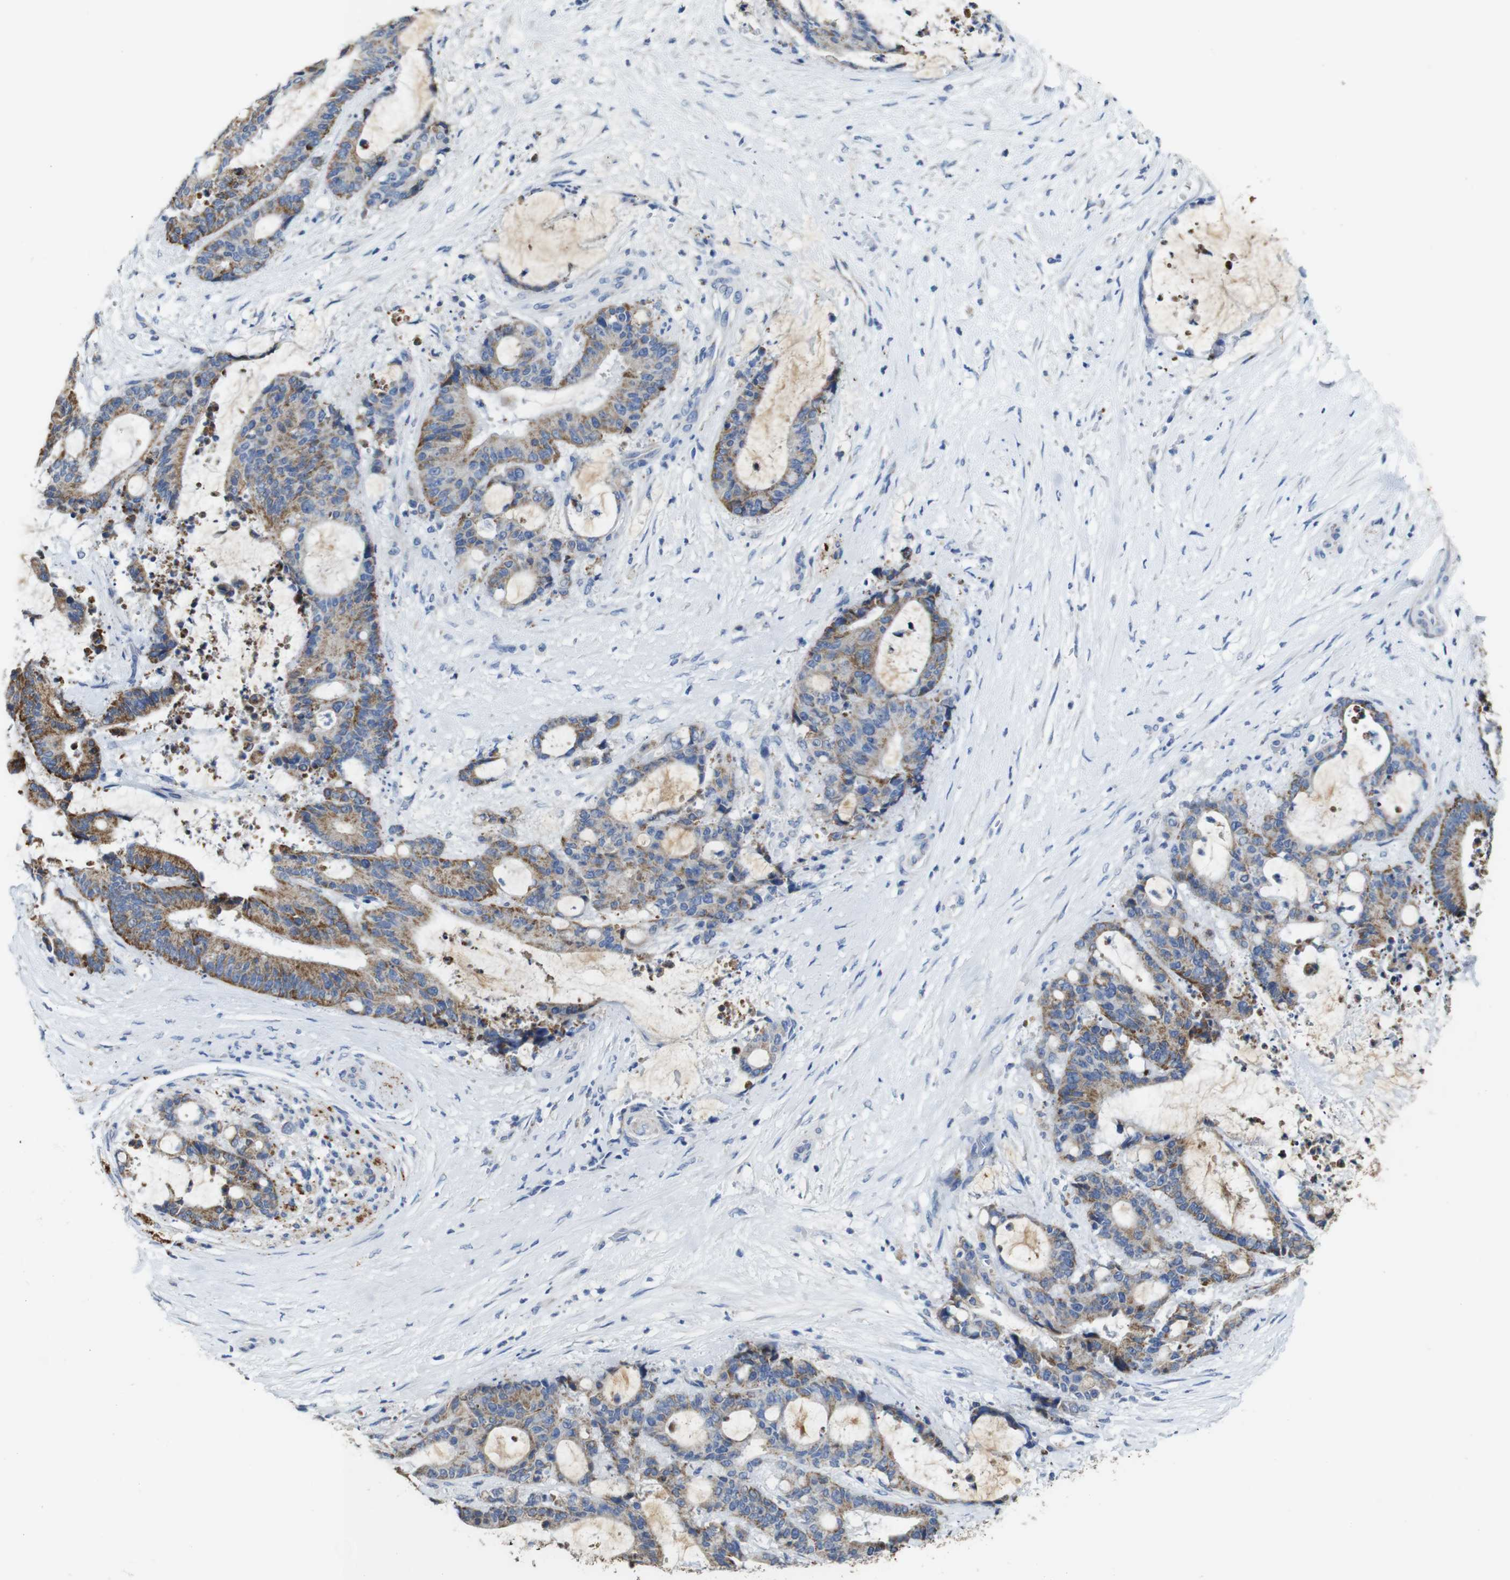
{"staining": {"intensity": "moderate", "quantity": ">75%", "location": "cytoplasmic/membranous"}, "tissue": "liver cancer", "cell_type": "Tumor cells", "image_type": "cancer", "snomed": [{"axis": "morphology", "description": "Normal tissue, NOS"}, {"axis": "morphology", "description": "Cholangiocarcinoma"}, {"axis": "topography", "description": "Liver"}, {"axis": "topography", "description": "Peripheral nerve tissue"}], "caption": "High-magnification brightfield microscopy of liver cancer stained with DAB (brown) and counterstained with hematoxylin (blue). tumor cells exhibit moderate cytoplasmic/membranous positivity is appreciated in about>75% of cells.", "gene": "MAOA", "patient": {"sex": "female", "age": 73}}